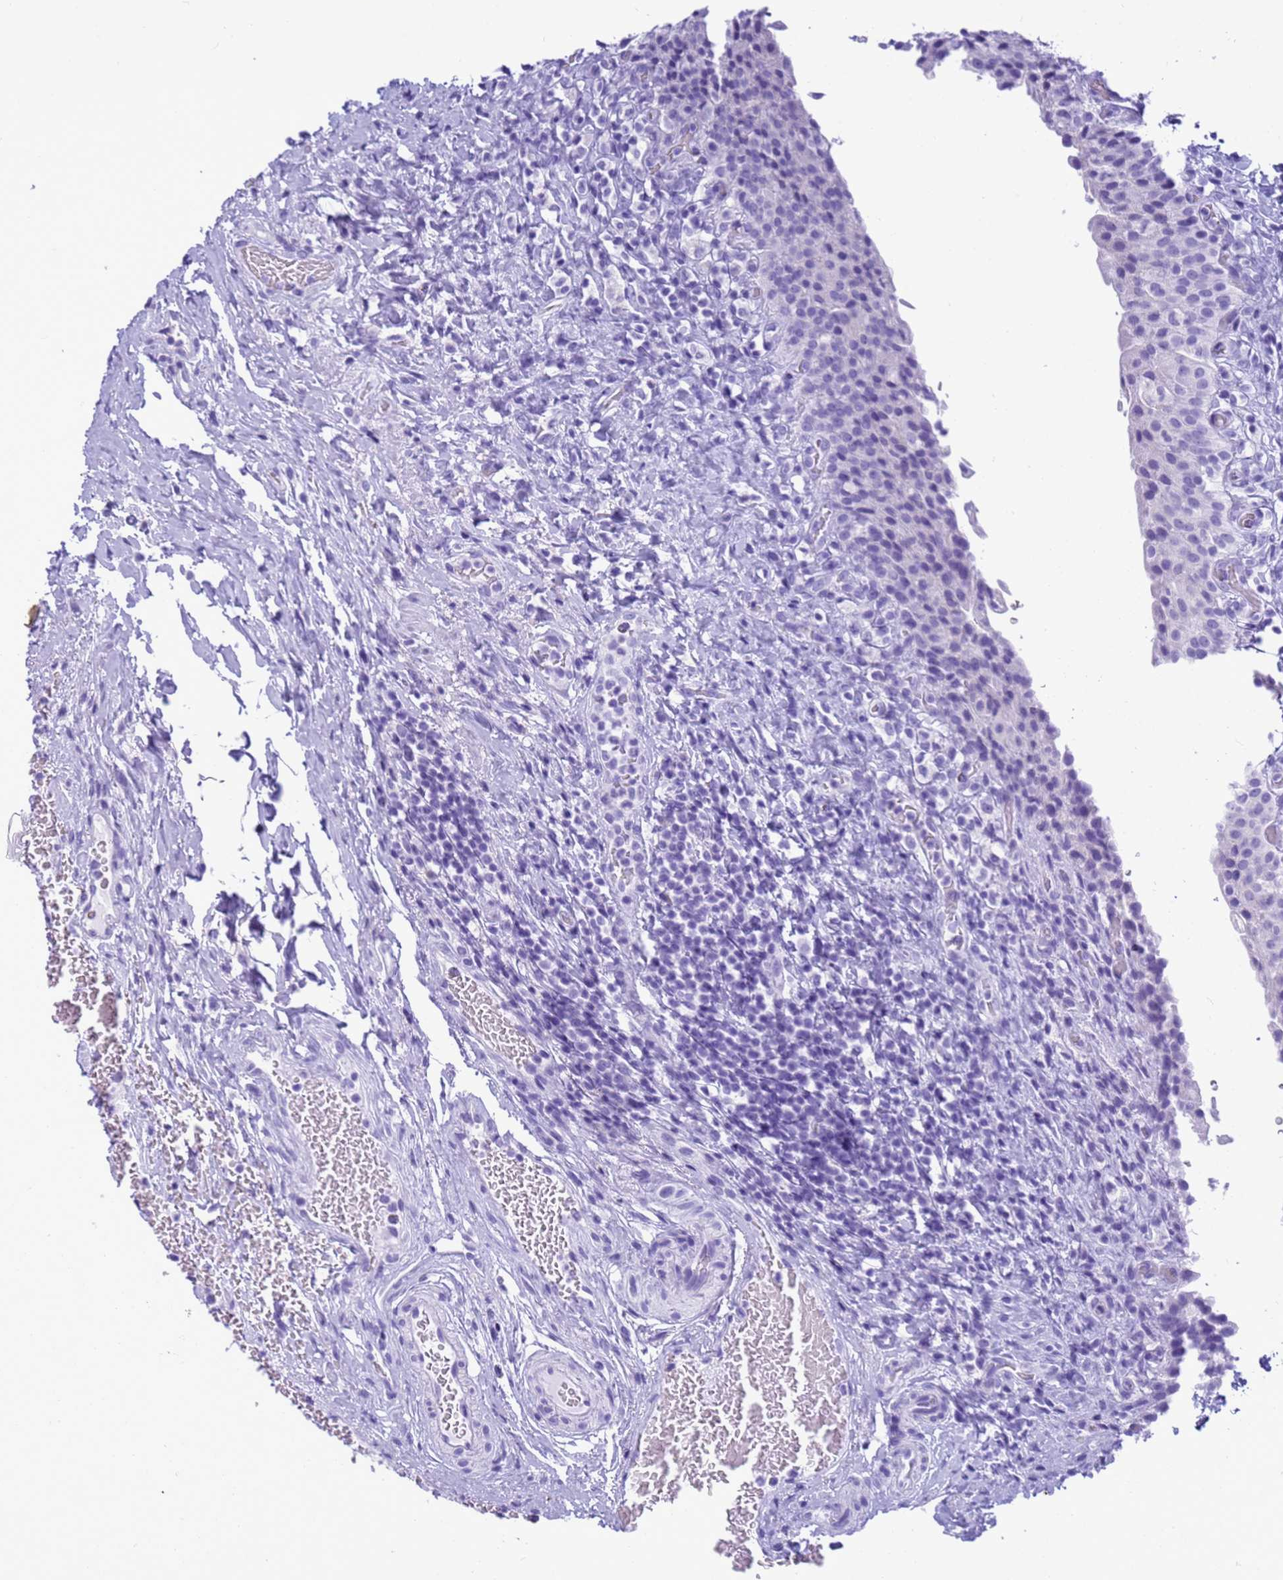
{"staining": {"intensity": "negative", "quantity": "none", "location": "none"}, "tissue": "urinary bladder", "cell_type": "Urothelial cells", "image_type": "normal", "snomed": [{"axis": "morphology", "description": "Normal tissue, NOS"}, {"axis": "morphology", "description": "Inflammation, NOS"}, {"axis": "topography", "description": "Urinary bladder"}], "caption": "This is a image of immunohistochemistry staining of unremarkable urinary bladder, which shows no positivity in urothelial cells.", "gene": "STATH", "patient": {"sex": "male", "age": 64}}